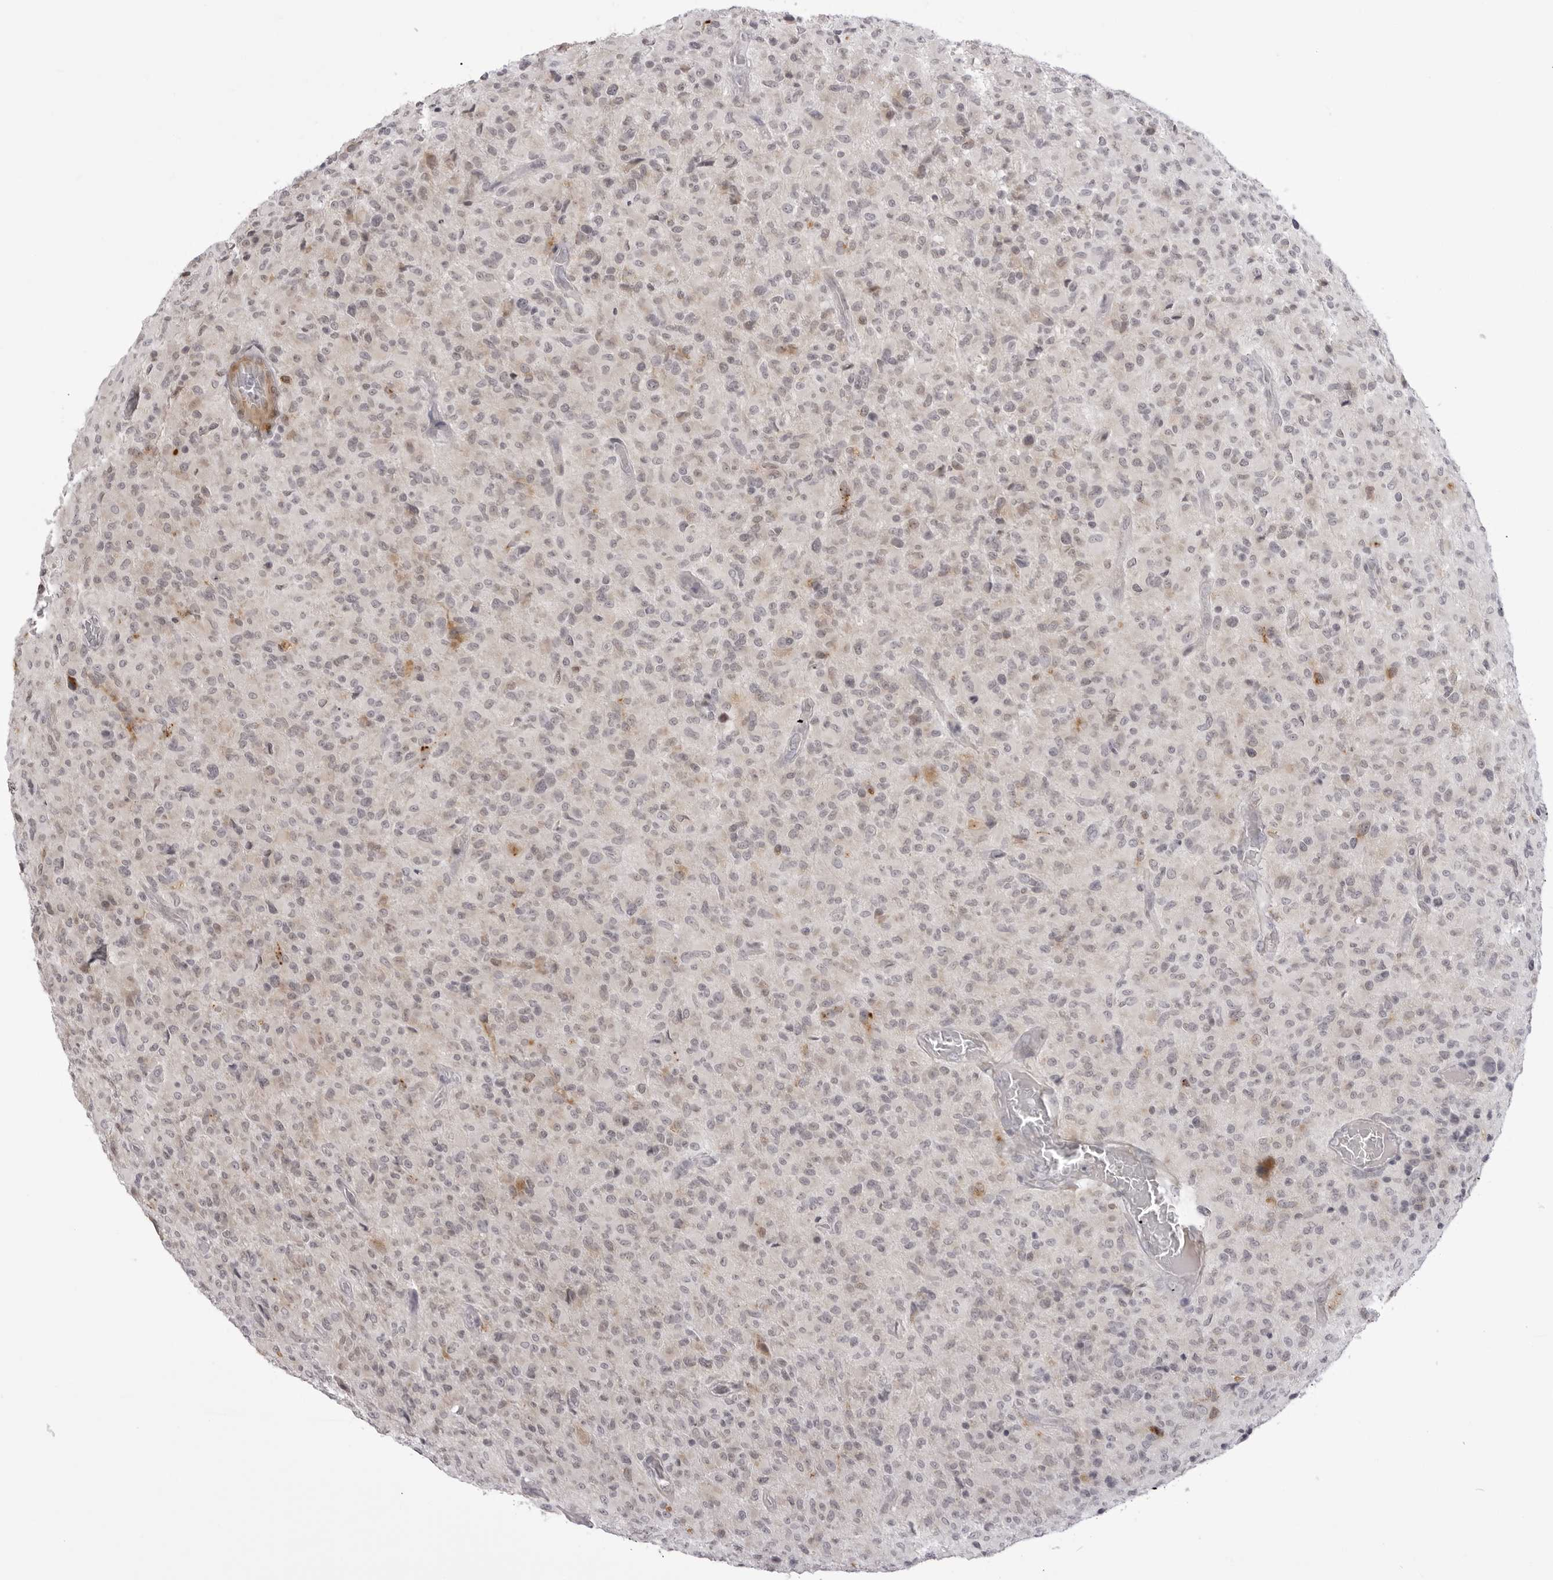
{"staining": {"intensity": "weak", "quantity": "<25%", "location": "cytoplasmic/membranous"}, "tissue": "glioma", "cell_type": "Tumor cells", "image_type": "cancer", "snomed": [{"axis": "morphology", "description": "Glioma, malignant, High grade"}, {"axis": "topography", "description": "Brain"}], "caption": "This image is of glioma stained with immunohistochemistry to label a protein in brown with the nuclei are counter-stained blue. There is no expression in tumor cells.", "gene": "SUGCT", "patient": {"sex": "female", "age": 57}}